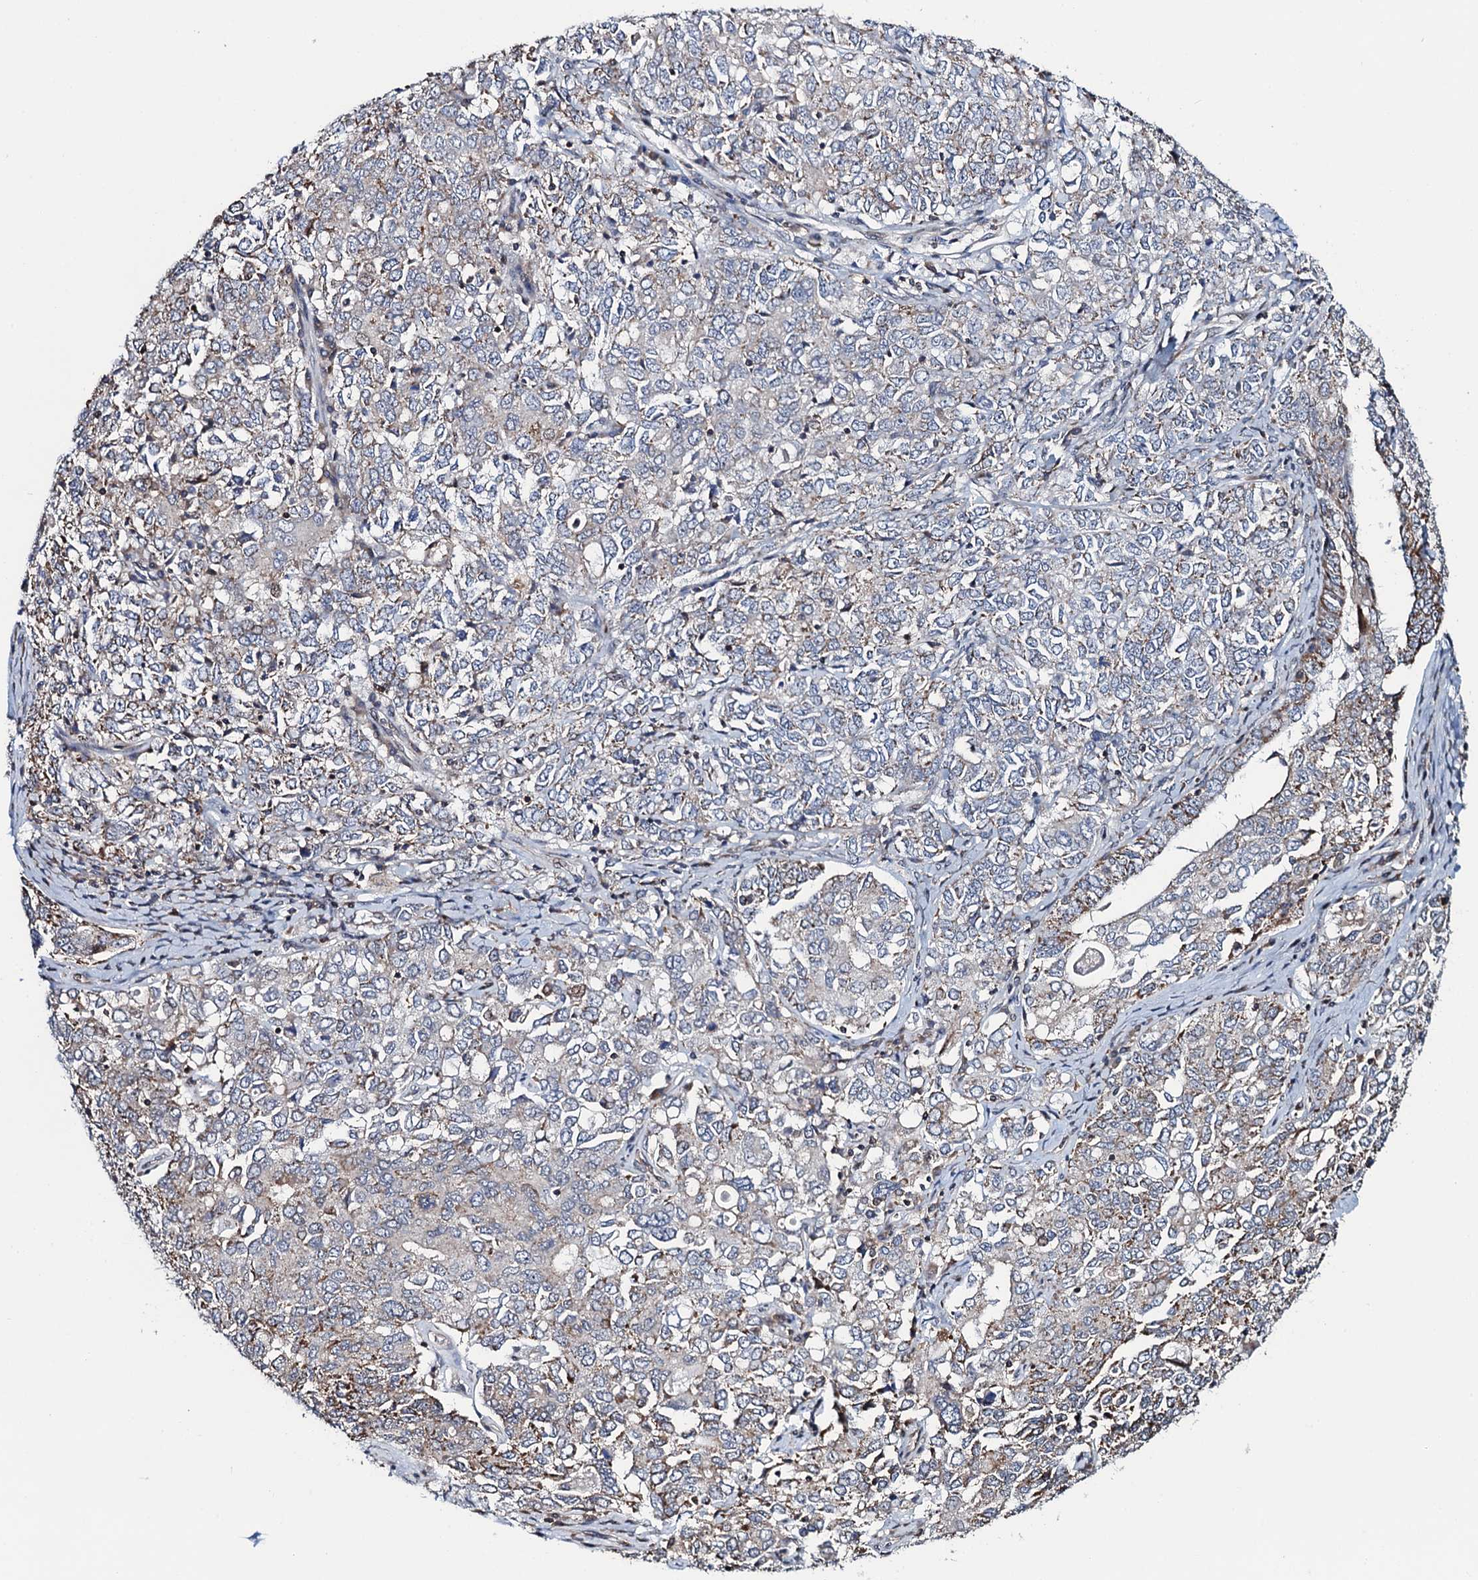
{"staining": {"intensity": "weak", "quantity": "<25%", "location": "cytoplasmic/membranous"}, "tissue": "ovarian cancer", "cell_type": "Tumor cells", "image_type": "cancer", "snomed": [{"axis": "morphology", "description": "Carcinoma, endometroid"}, {"axis": "topography", "description": "Ovary"}], "caption": "Ovarian cancer (endometroid carcinoma) was stained to show a protein in brown. There is no significant positivity in tumor cells.", "gene": "CCDC102A", "patient": {"sex": "female", "age": 62}}